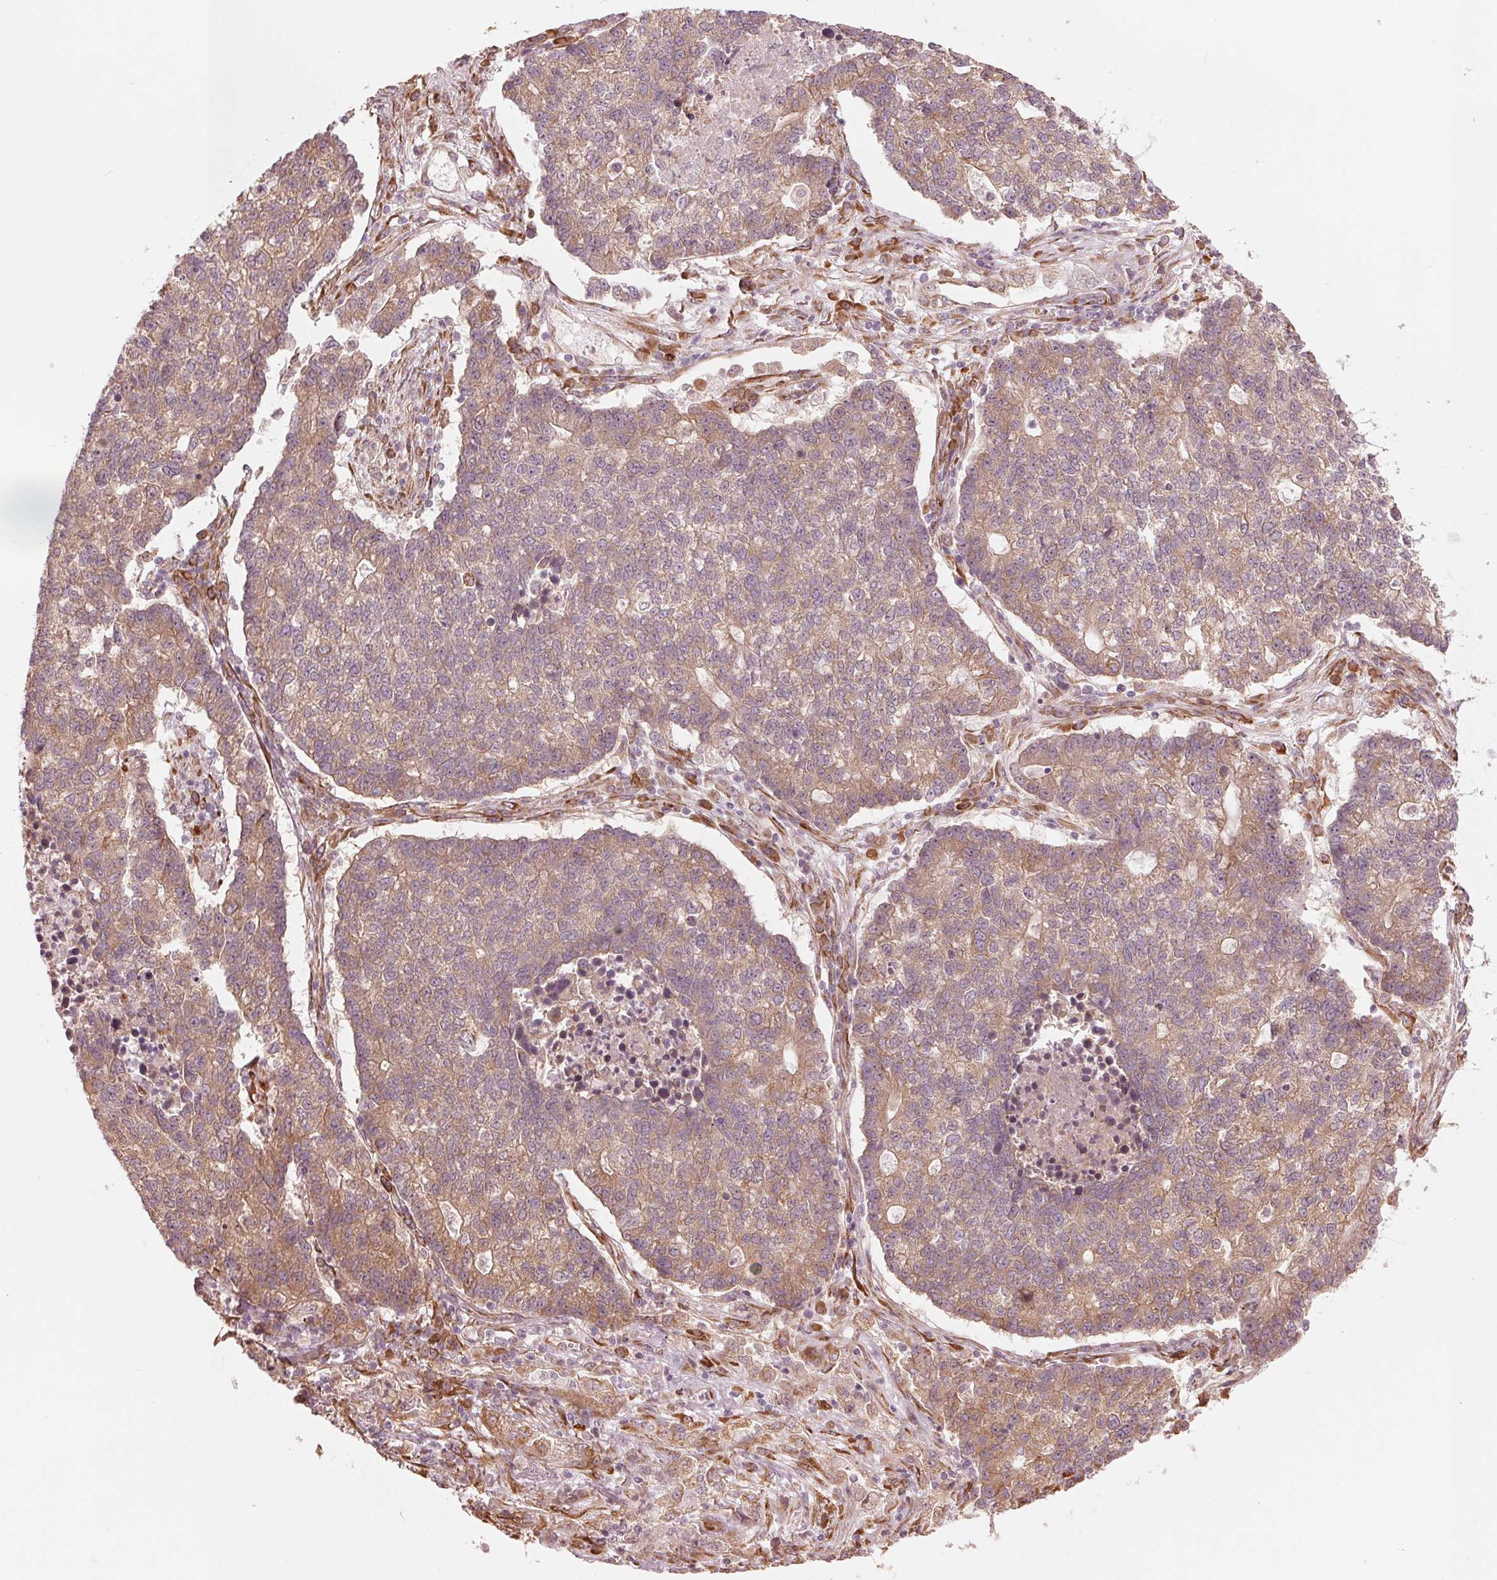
{"staining": {"intensity": "weak", "quantity": ">75%", "location": "cytoplasmic/membranous"}, "tissue": "lung cancer", "cell_type": "Tumor cells", "image_type": "cancer", "snomed": [{"axis": "morphology", "description": "Adenocarcinoma, NOS"}, {"axis": "topography", "description": "Lung"}], "caption": "Lung adenocarcinoma stained with a protein marker exhibits weak staining in tumor cells.", "gene": "CMIP", "patient": {"sex": "male", "age": 57}}